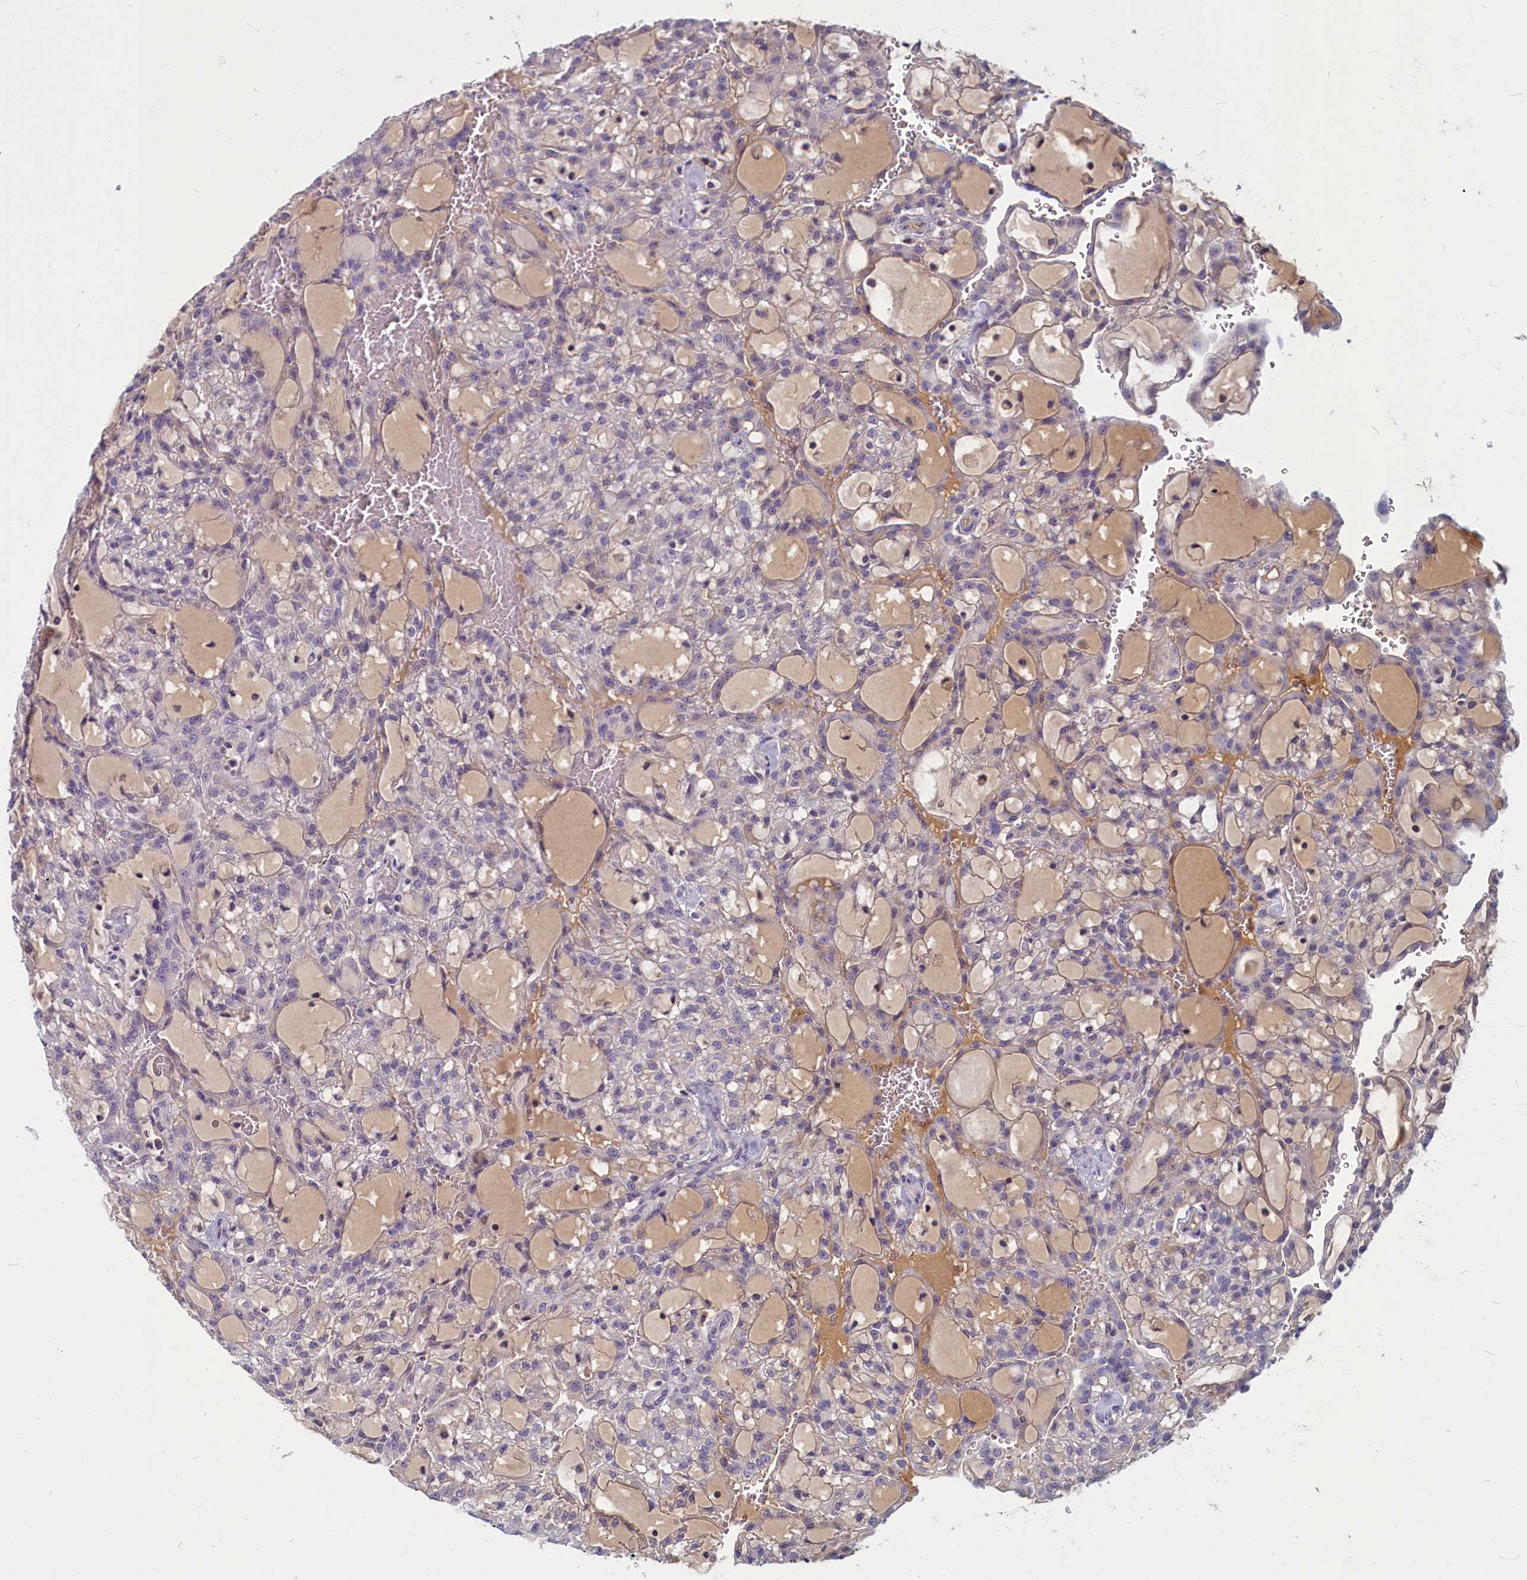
{"staining": {"intensity": "weak", "quantity": "<25%", "location": "cytoplasmic/membranous"}, "tissue": "renal cancer", "cell_type": "Tumor cells", "image_type": "cancer", "snomed": [{"axis": "morphology", "description": "Adenocarcinoma, NOS"}, {"axis": "topography", "description": "Kidney"}], "caption": "There is no significant expression in tumor cells of renal adenocarcinoma. (Immunohistochemistry (ihc), brightfield microscopy, high magnification).", "gene": "SV2C", "patient": {"sex": "male", "age": 63}}